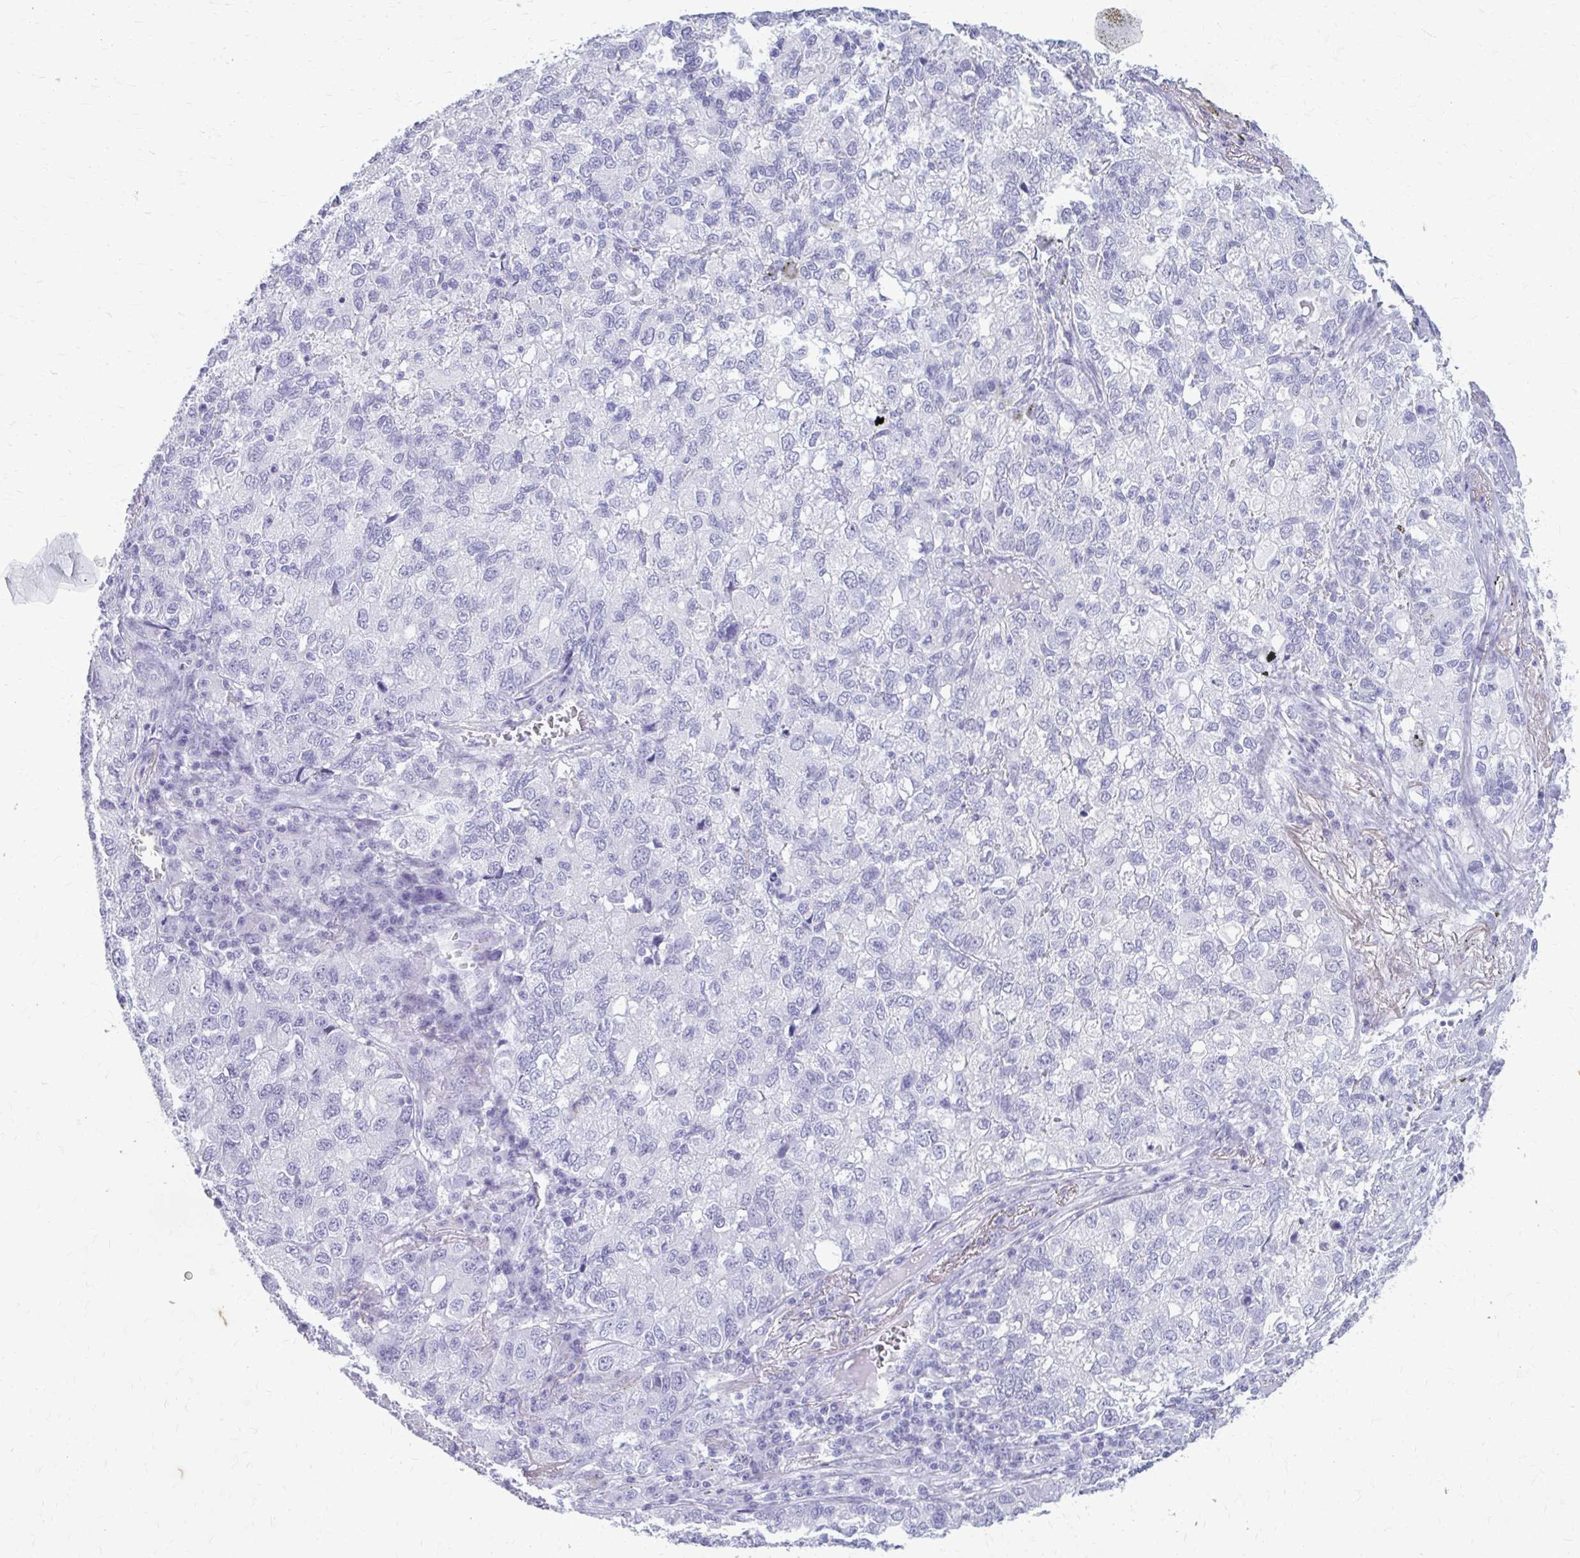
{"staining": {"intensity": "negative", "quantity": "none", "location": "none"}, "tissue": "lung cancer", "cell_type": "Tumor cells", "image_type": "cancer", "snomed": [{"axis": "morphology", "description": "Normal morphology"}, {"axis": "morphology", "description": "Adenocarcinoma, NOS"}, {"axis": "topography", "description": "Lymph node"}, {"axis": "topography", "description": "Lung"}], "caption": "High power microscopy image of an IHC photomicrograph of adenocarcinoma (lung), revealing no significant expression in tumor cells. (Stains: DAB IHC with hematoxylin counter stain, Microscopy: brightfield microscopy at high magnification).", "gene": "KRT5", "patient": {"sex": "female", "age": 51}}